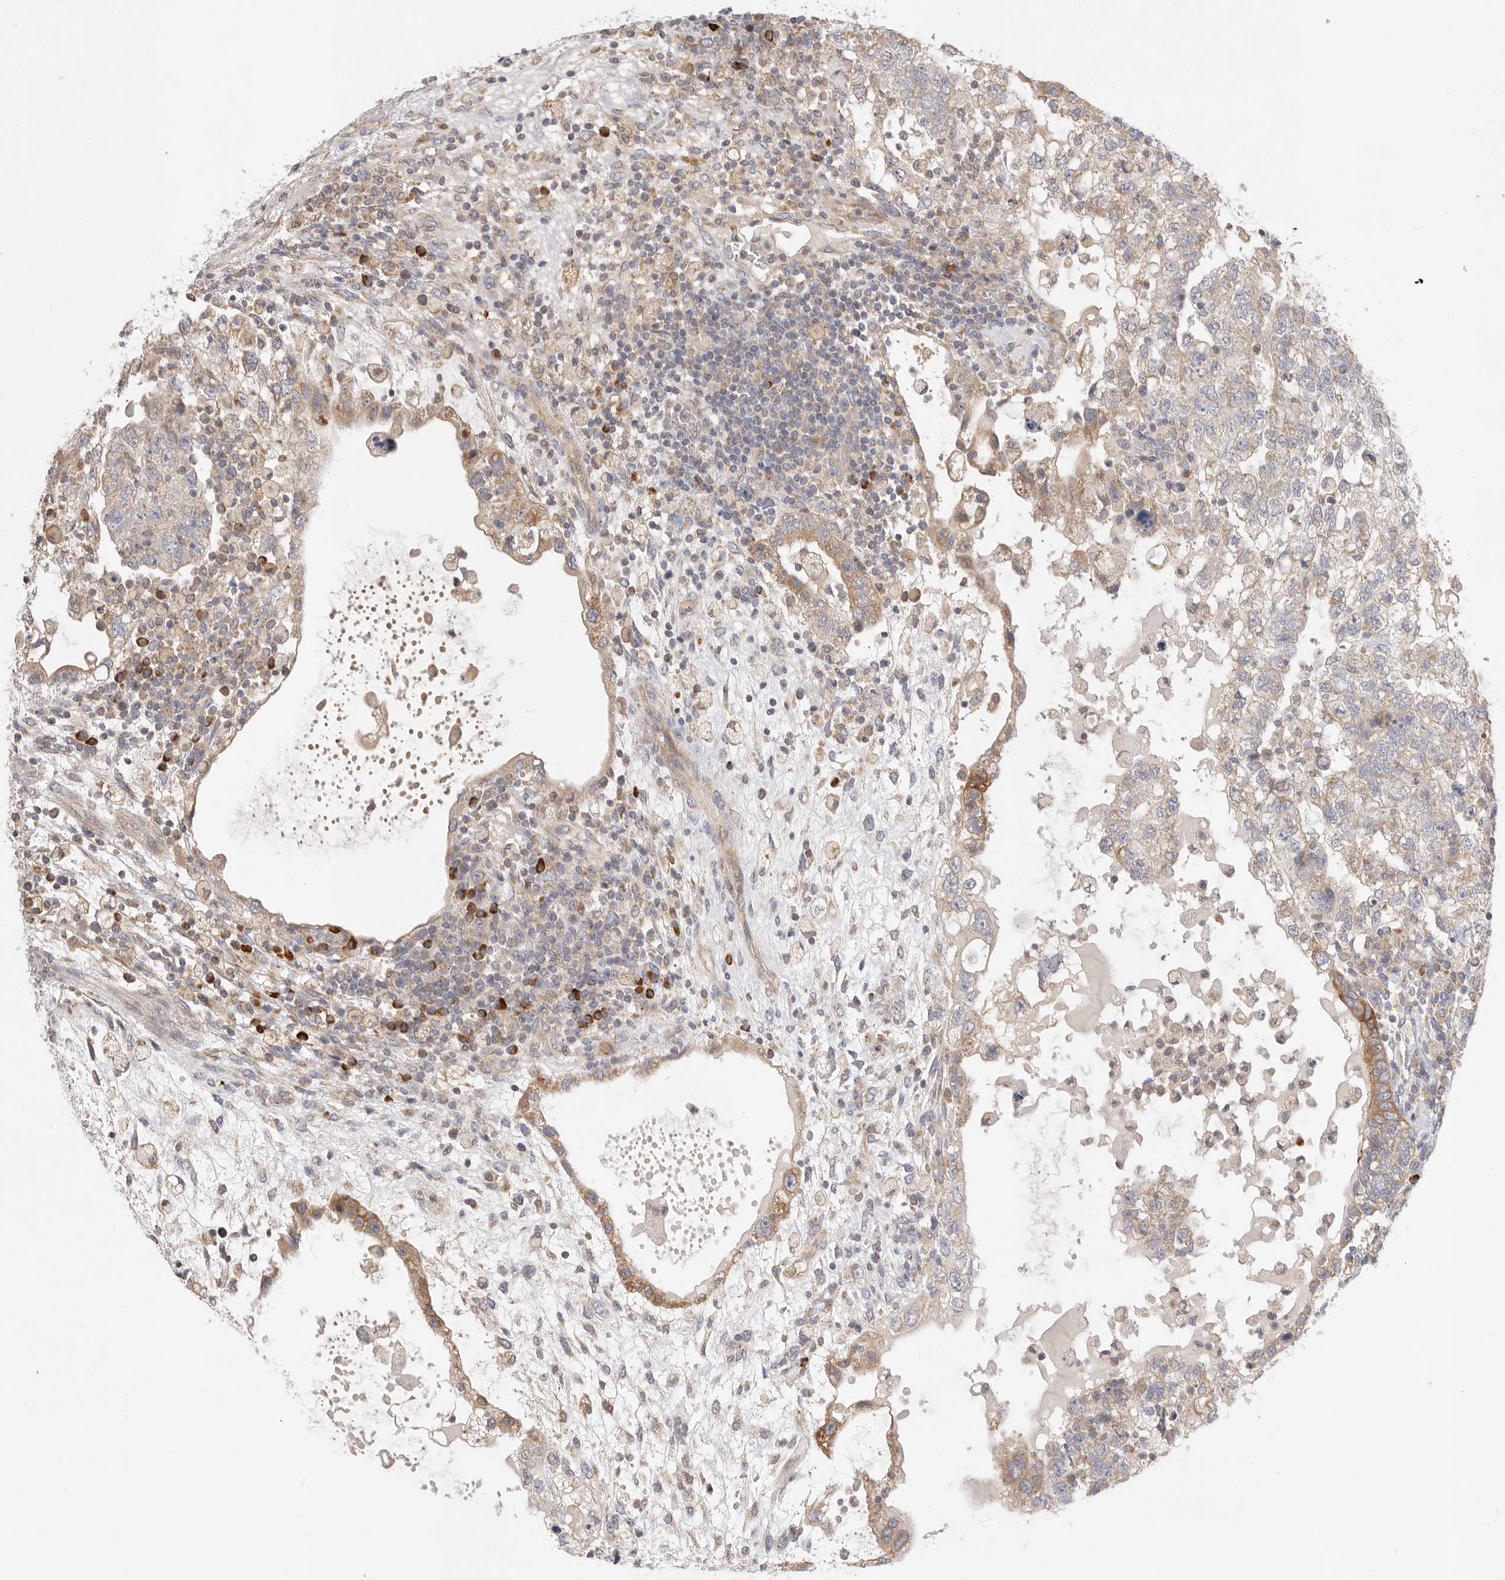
{"staining": {"intensity": "moderate", "quantity": "25%-75%", "location": "cytoplasmic/membranous"}, "tissue": "testis cancer", "cell_type": "Tumor cells", "image_type": "cancer", "snomed": [{"axis": "morphology", "description": "Carcinoma, Embryonal, NOS"}, {"axis": "topography", "description": "Testis"}], "caption": "This is an image of immunohistochemistry (IHC) staining of testis cancer (embryonal carcinoma), which shows moderate staining in the cytoplasmic/membranous of tumor cells.", "gene": "USH1C", "patient": {"sex": "male", "age": 36}}